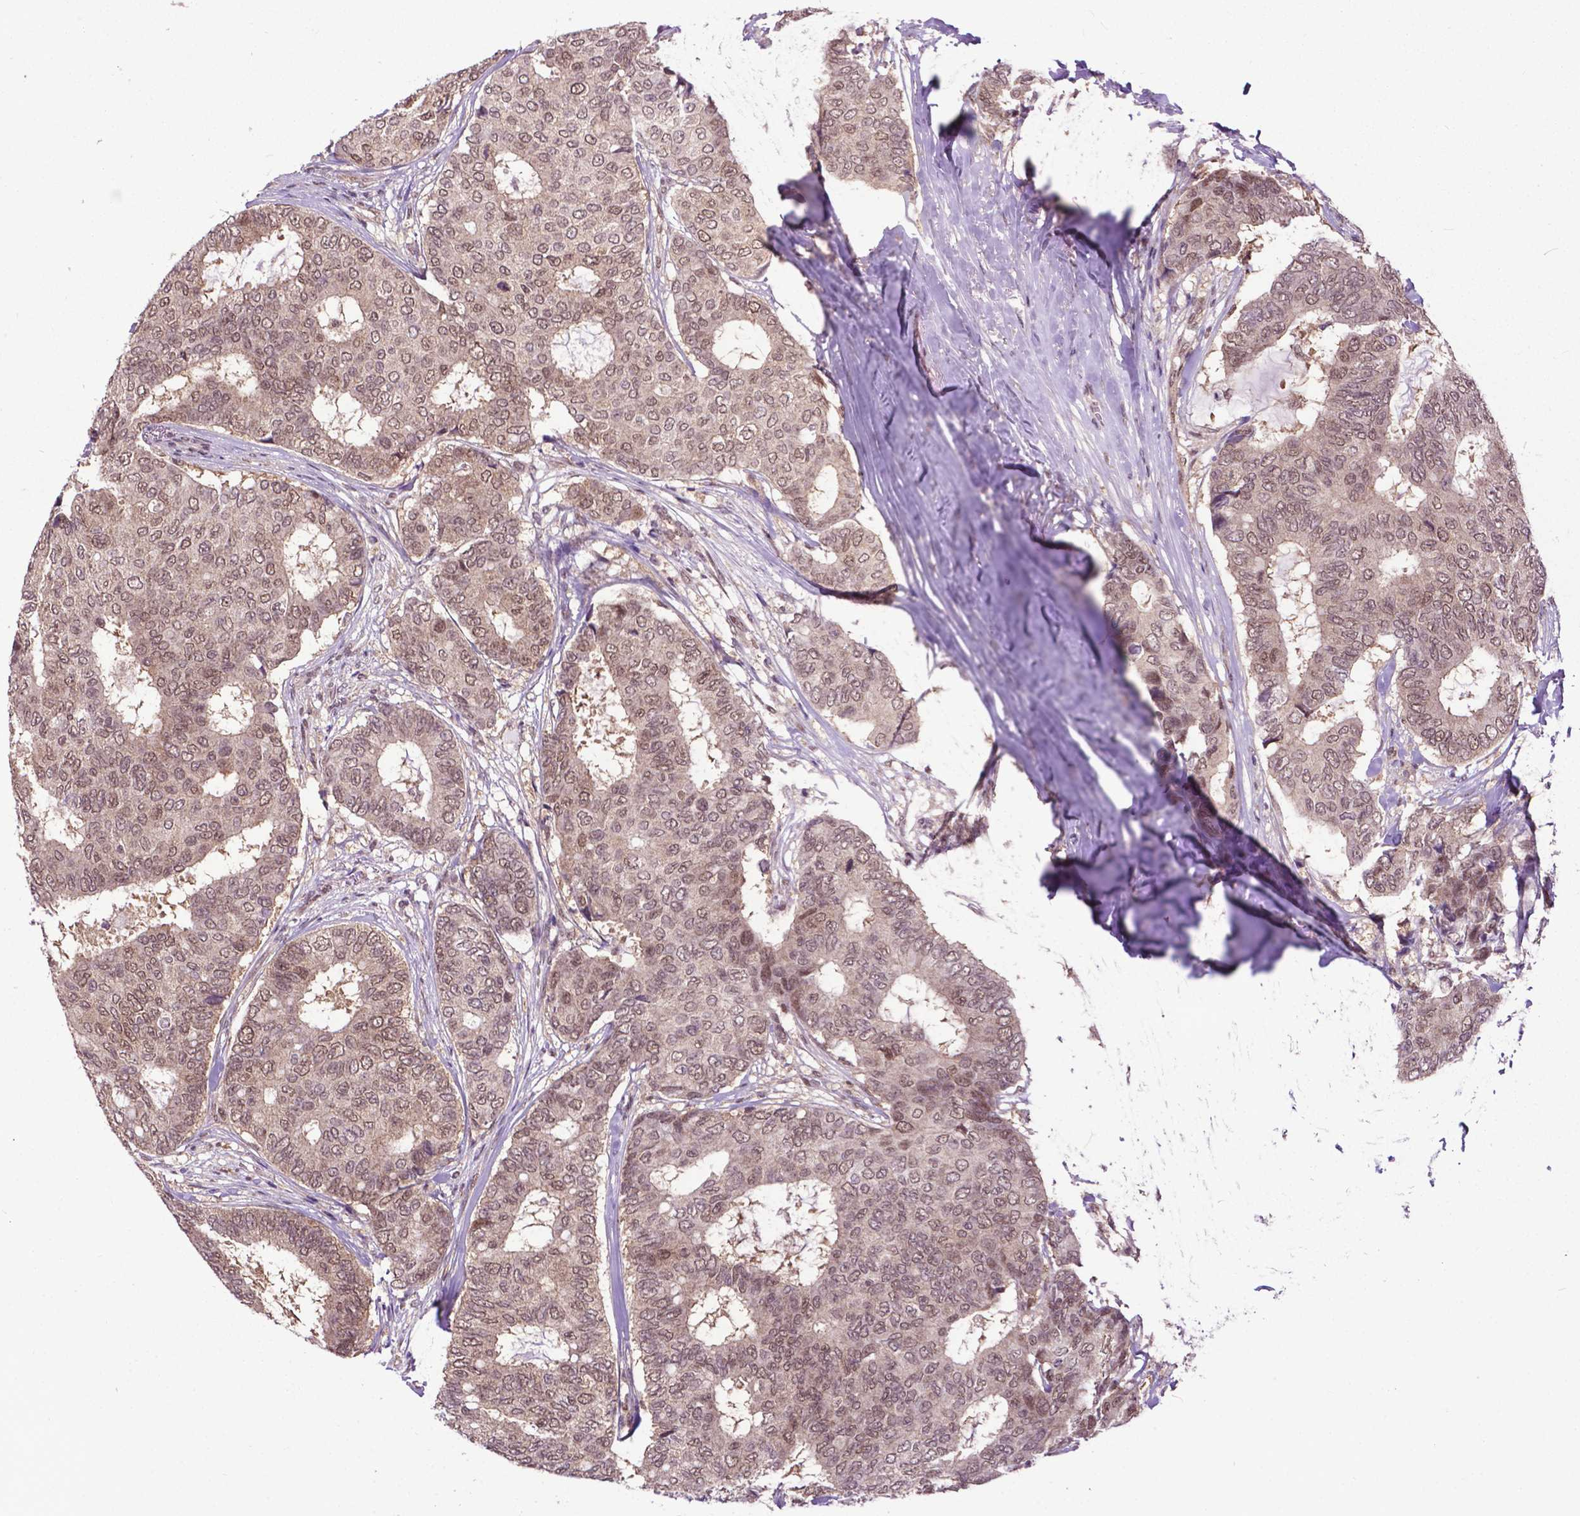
{"staining": {"intensity": "weak", "quantity": ">75%", "location": "nuclear"}, "tissue": "breast cancer", "cell_type": "Tumor cells", "image_type": "cancer", "snomed": [{"axis": "morphology", "description": "Duct carcinoma"}, {"axis": "topography", "description": "Breast"}], "caption": "Breast cancer stained with immunohistochemistry displays weak nuclear staining in about >75% of tumor cells. The staining is performed using DAB (3,3'-diaminobenzidine) brown chromogen to label protein expression. The nuclei are counter-stained blue using hematoxylin.", "gene": "FAF1", "patient": {"sex": "female", "age": 75}}